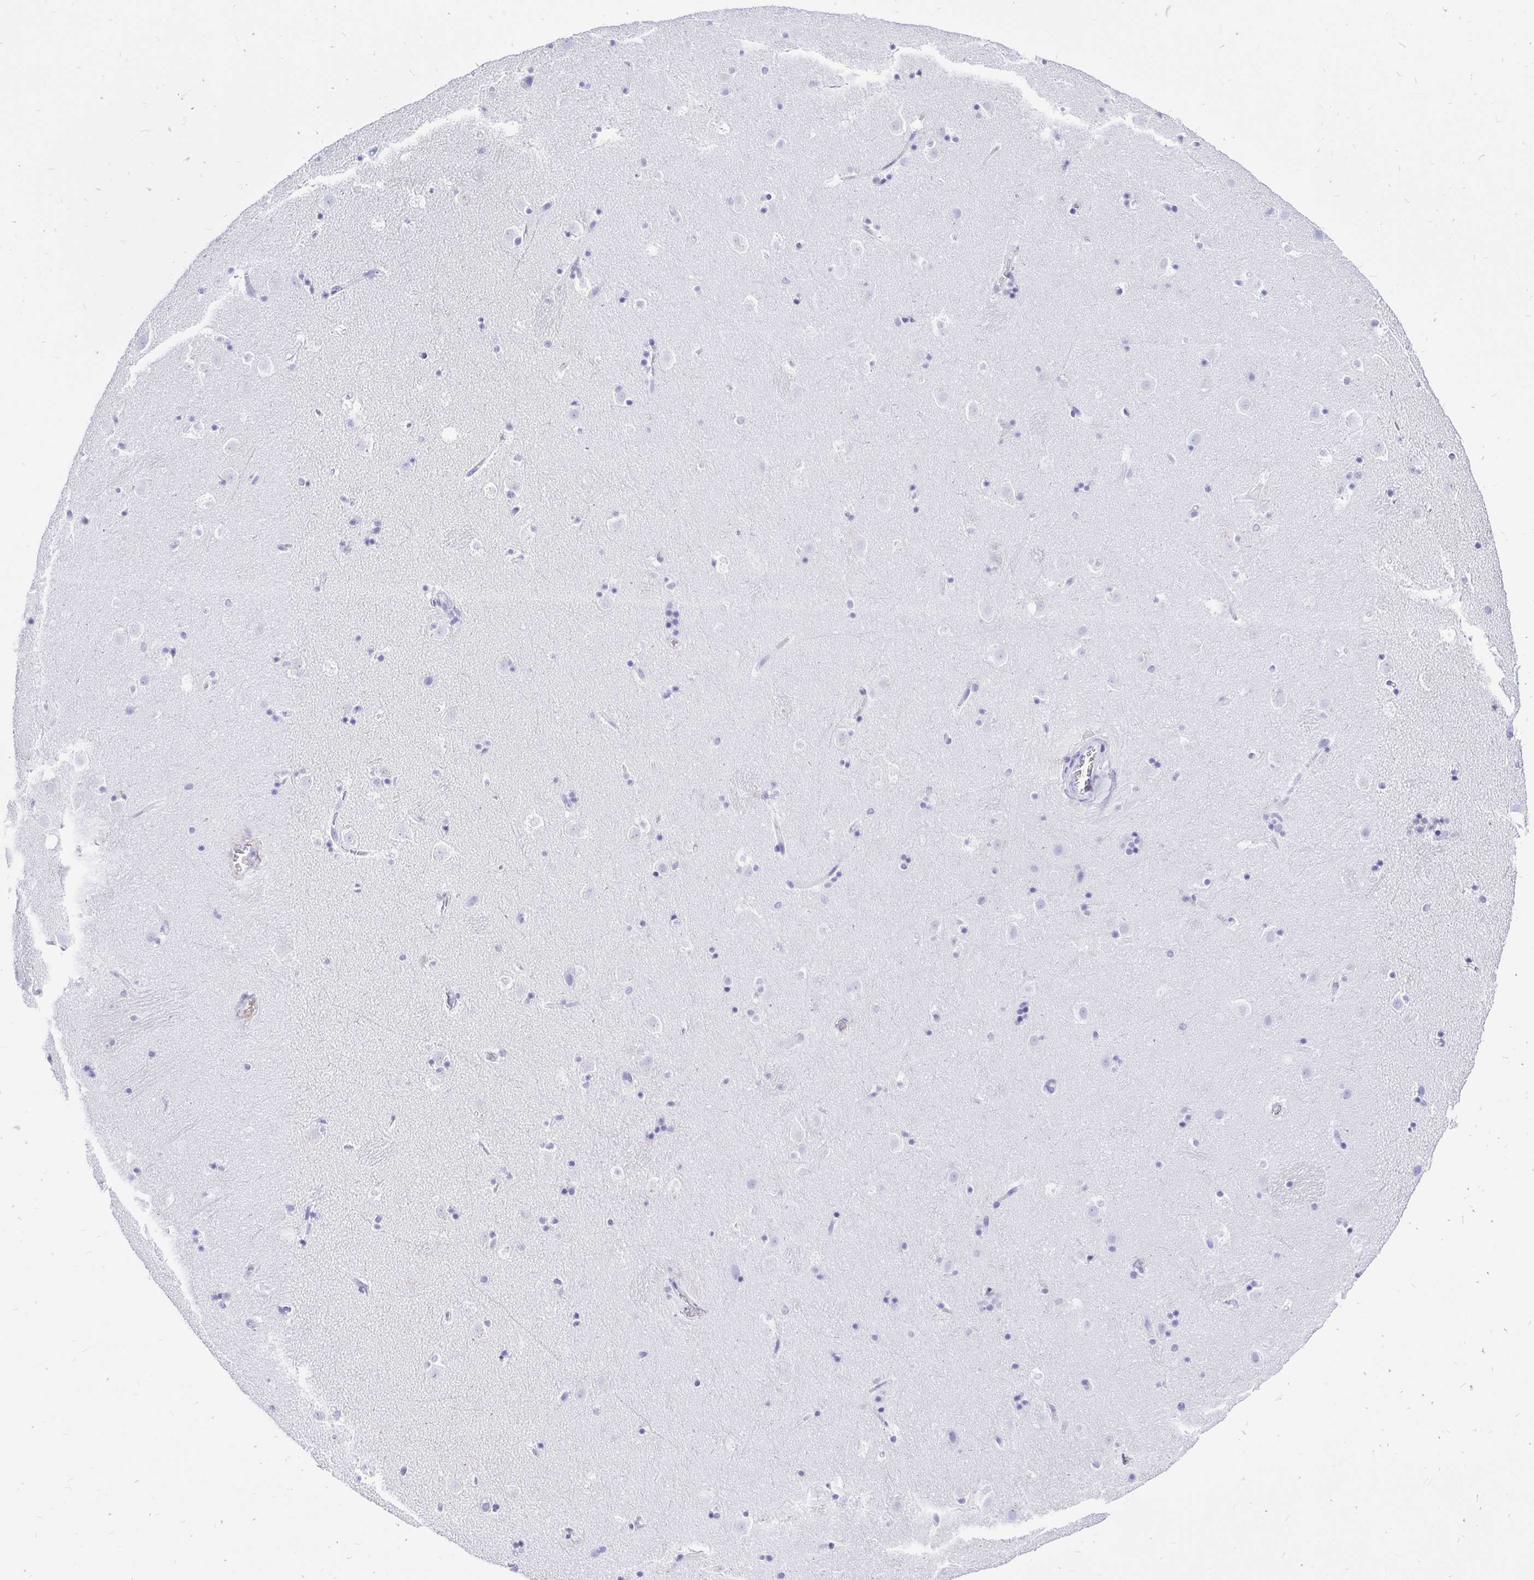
{"staining": {"intensity": "negative", "quantity": "none", "location": "none"}, "tissue": "caudate", "cell_type": "Glial cells", "image_type": "normal", "snomed": [{"axis": "morphology", "description": "Normal tissue, NOS"}, {"axis": "topography", "description": "Lateral ventricle wall"}], "caption": "This is a histopathology image of immunohistochemistry (IHC) staining of normal caudate, which shows no positivity in glial cells.", "gene": "KRT13", "patient": {"sex": "male", "age": 37}}